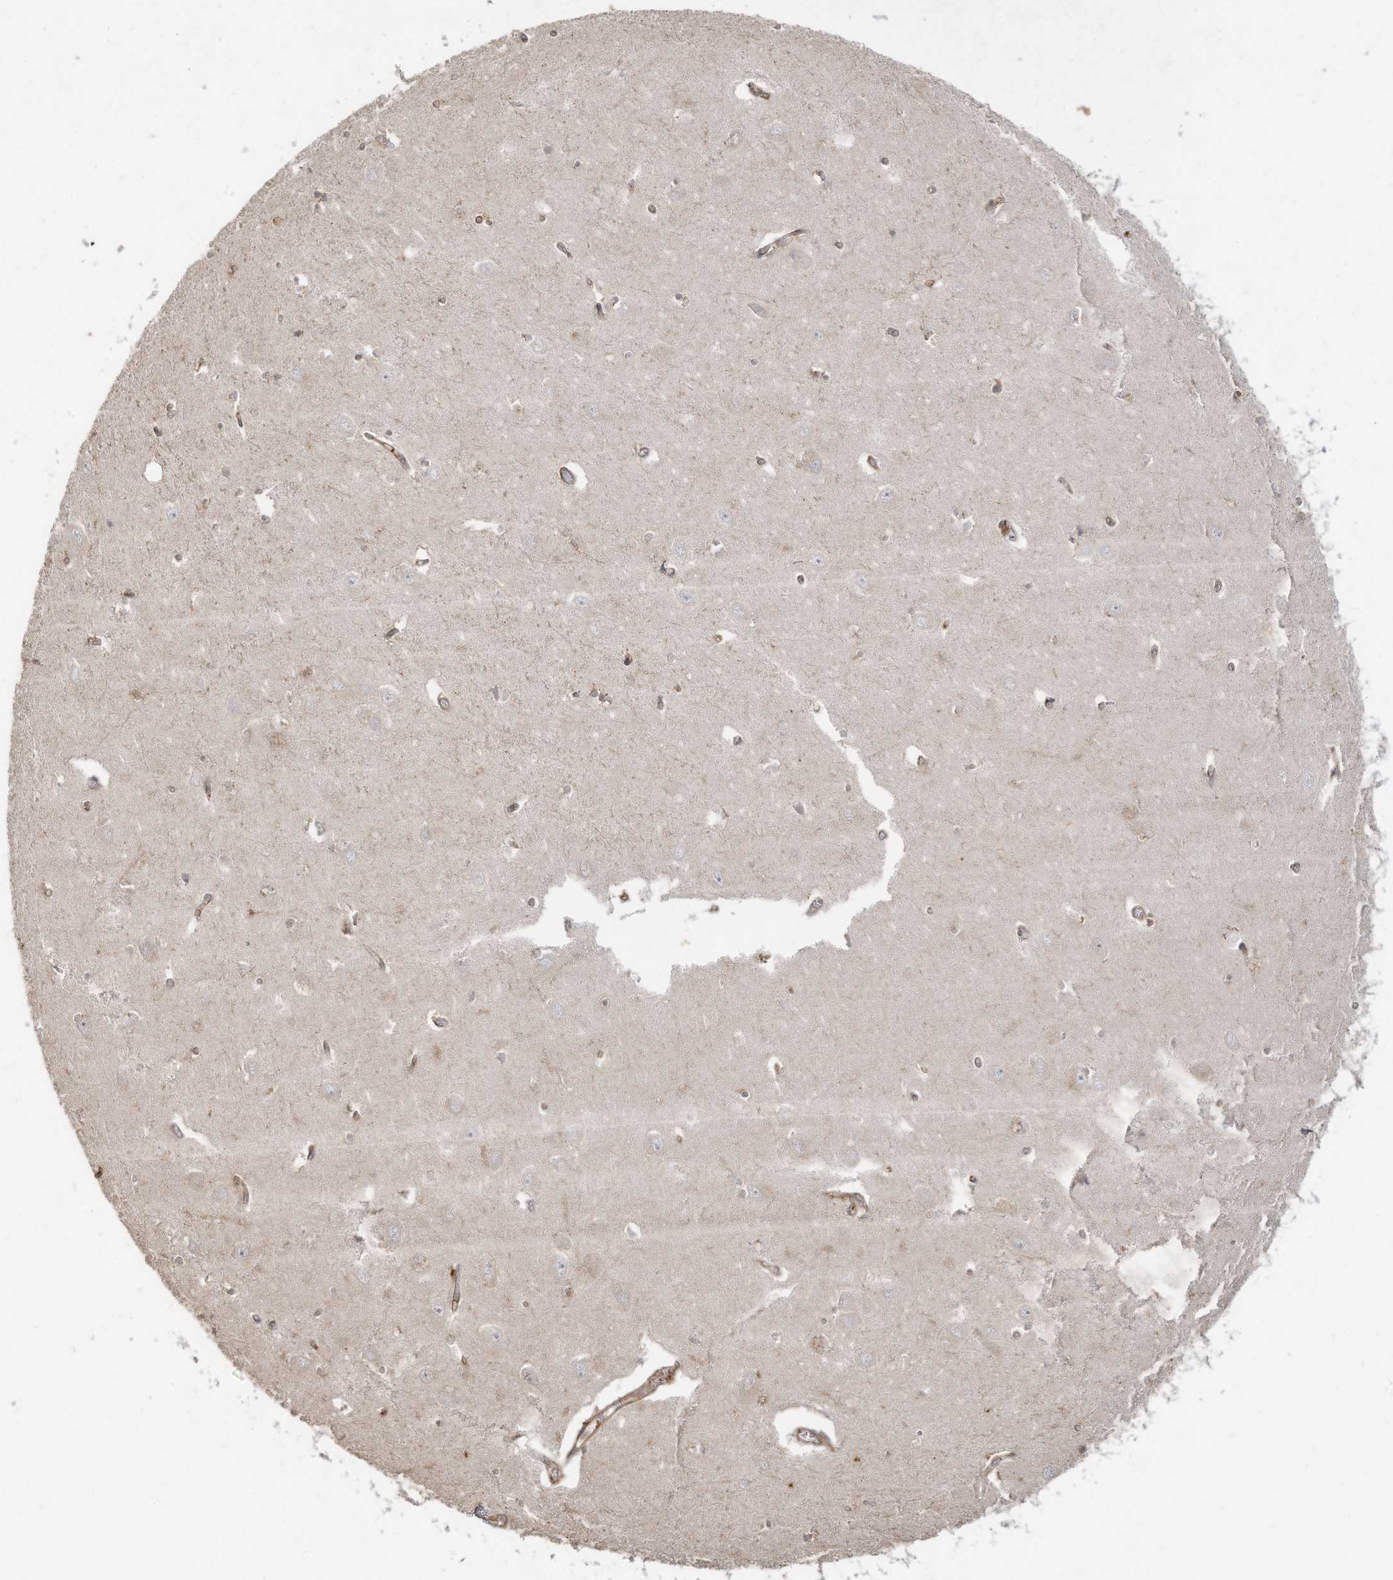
{"staining": {"intensity": "moderate", "quantity": "25%-75%", "location": "cytoplasmic/membranous"}, "tissue": "hippocampus", "cell_type": "Glial cells", "image_type": "normal", "snomed": [{"axis": "morphology", "description": "Normal tissue, NOS"}, {"axis": "topography", "description": "Hippocampus"}], "caption": "This histopathology image shows normal hippocampus stained with immunohistochemistry to label a protein in brown. The cytoplasmic/membranous of glial cells show moderate positivity for the protein. Nuclei are counter-stained blue.", "gene": "DYNC1I2", "patient": {"sex": "male", "age": 70}}